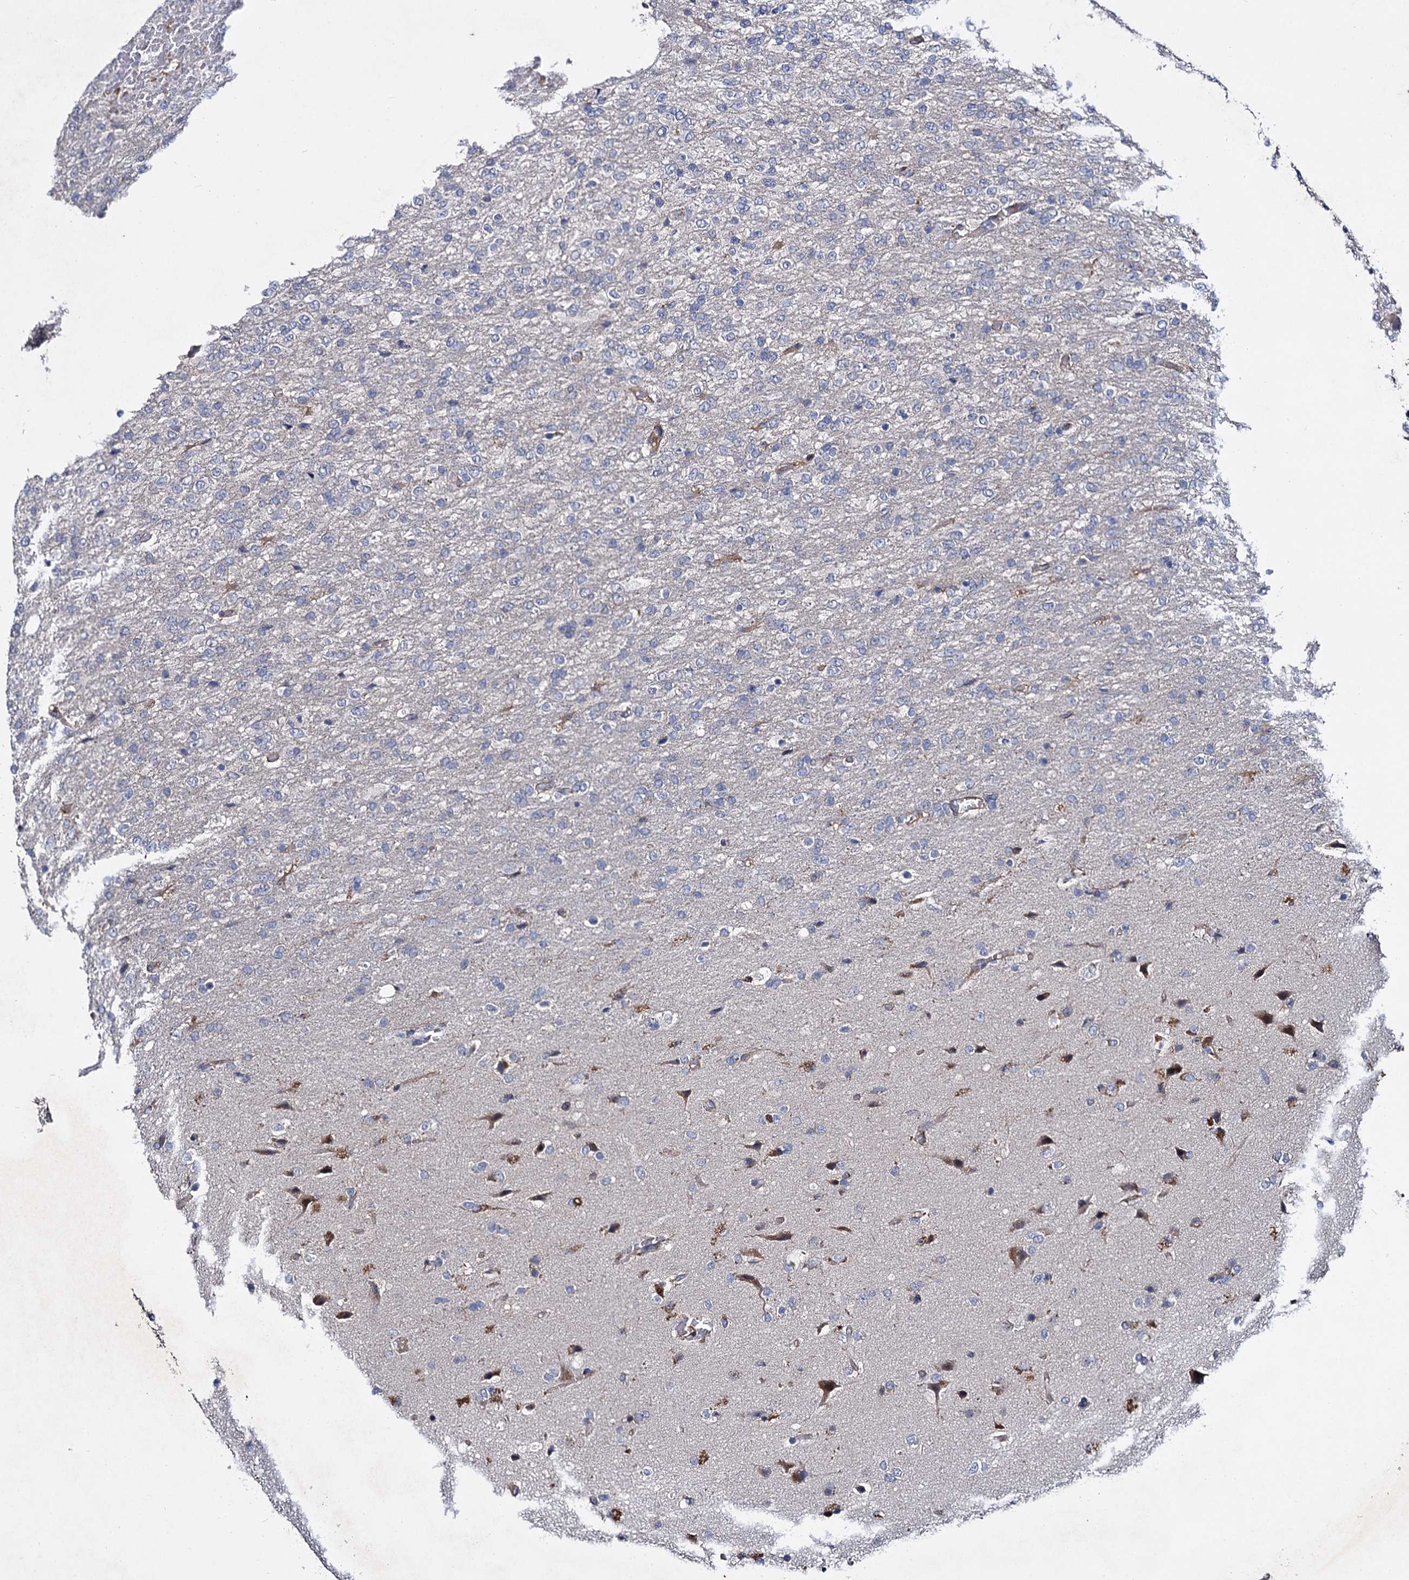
{"staining": {"intensity": "negative", "quantity": "none", "location": "none"}, "tissue": "glioma", "cell_type": "Tumor cells", "image_type": "cancer", "snomed": [{"axis": "morphology", "description": "Glioma, malignant, High grade"}, {"axis": "topography", "description": "Brain"}], "caption": "This is a photomicrograph of immunohistochemistry staining of glioma, which shows no positivity in tumor cells. (Brightfield microscopy of DAB IHC at high magnification).", "gene": "ISM2", "patient": {"sex": "female", "age": 74}}